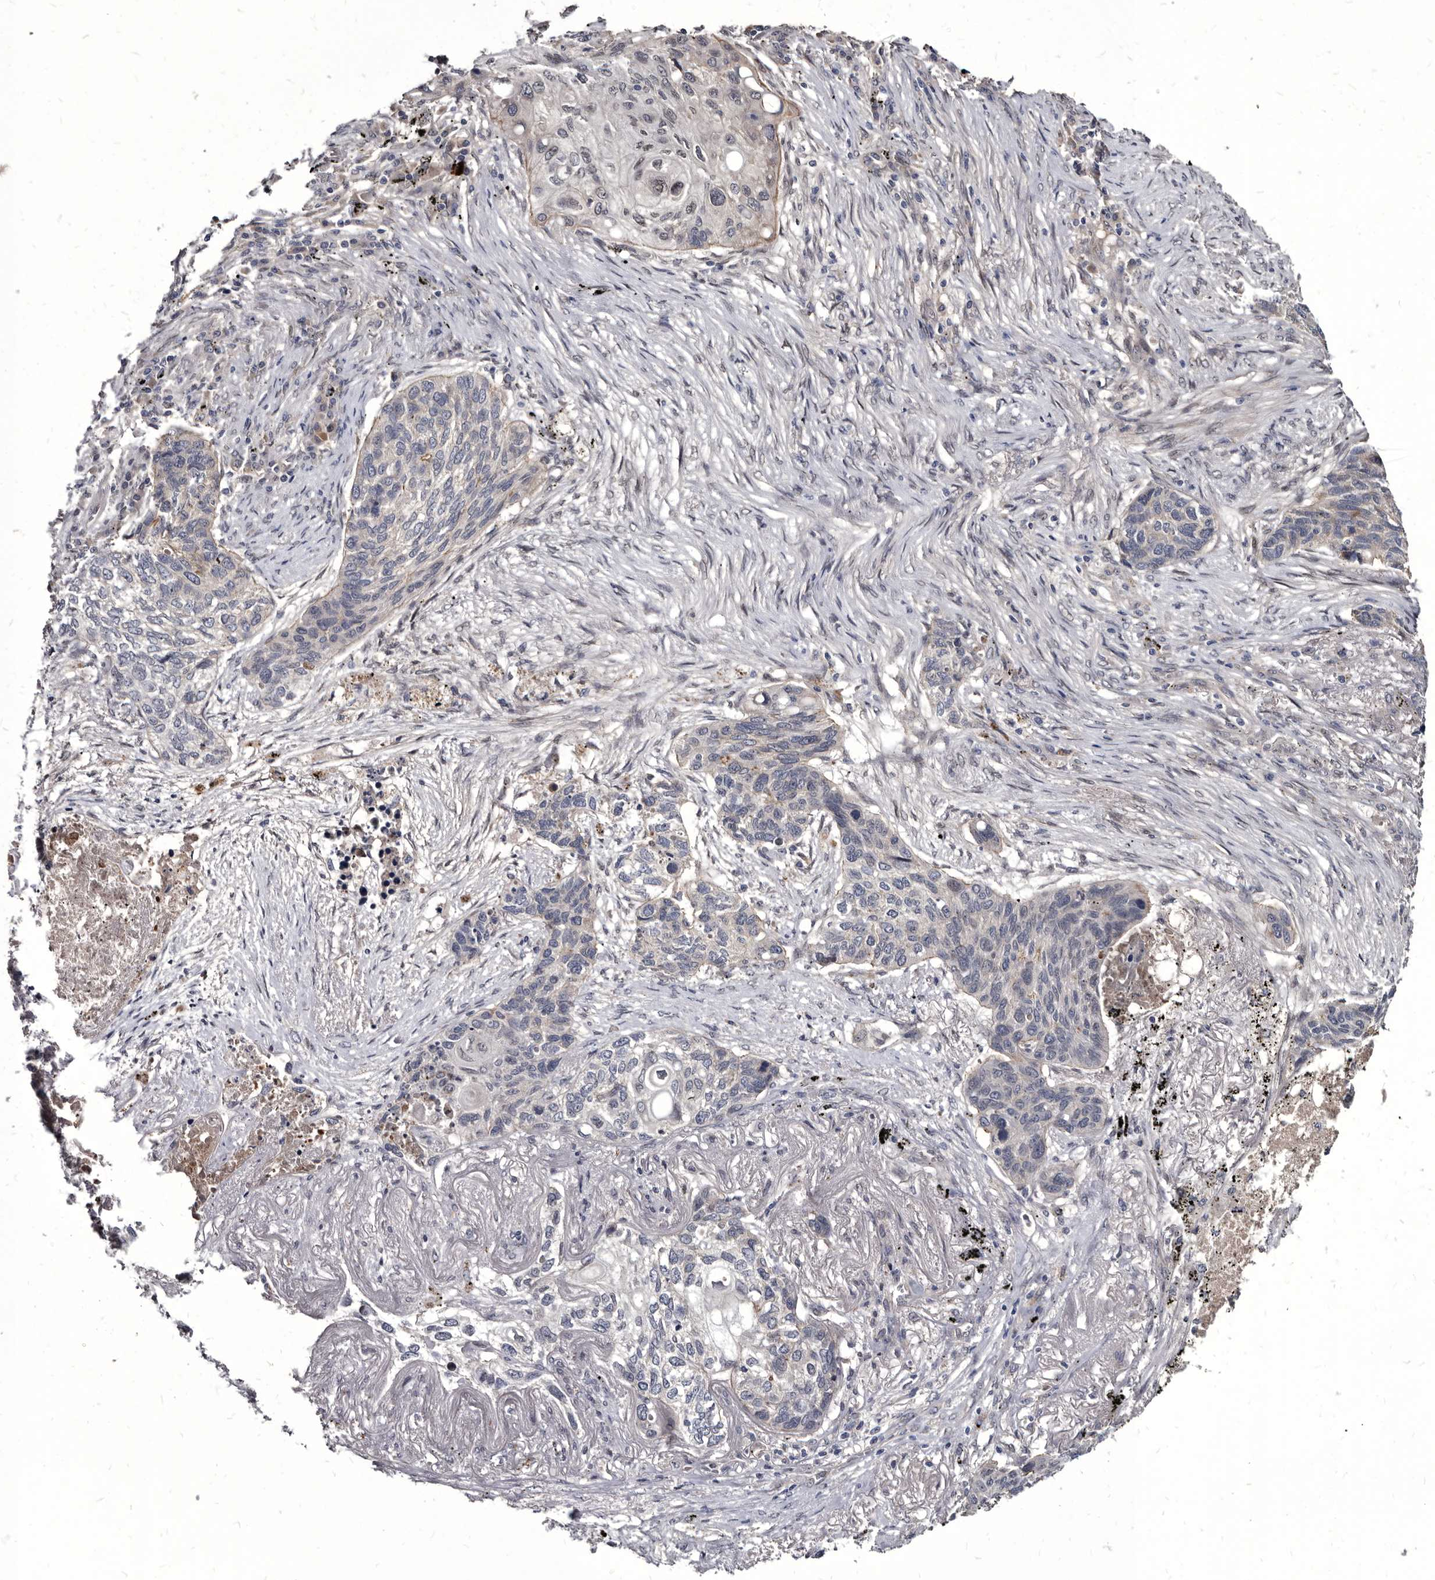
{"staining": {"intensity": "negative", "quantity": "none", "location": "none"}, "tissue": "lung cancer", "cell_type": "Tumor cells", "image_type": "cancer", "snomed": [{"axis": "morphology", "description": "Squamous cell carcinoma, NOS"}, {"axis": "topography", "description": "Lung"}], "caption": "Human lung cancer (squamous cell carcinoma) stained for a protein using IHC demonstrates no positivity in tumor cells.", "gene": "PROM1", "patient": {"sex": "female", "age": 63}}